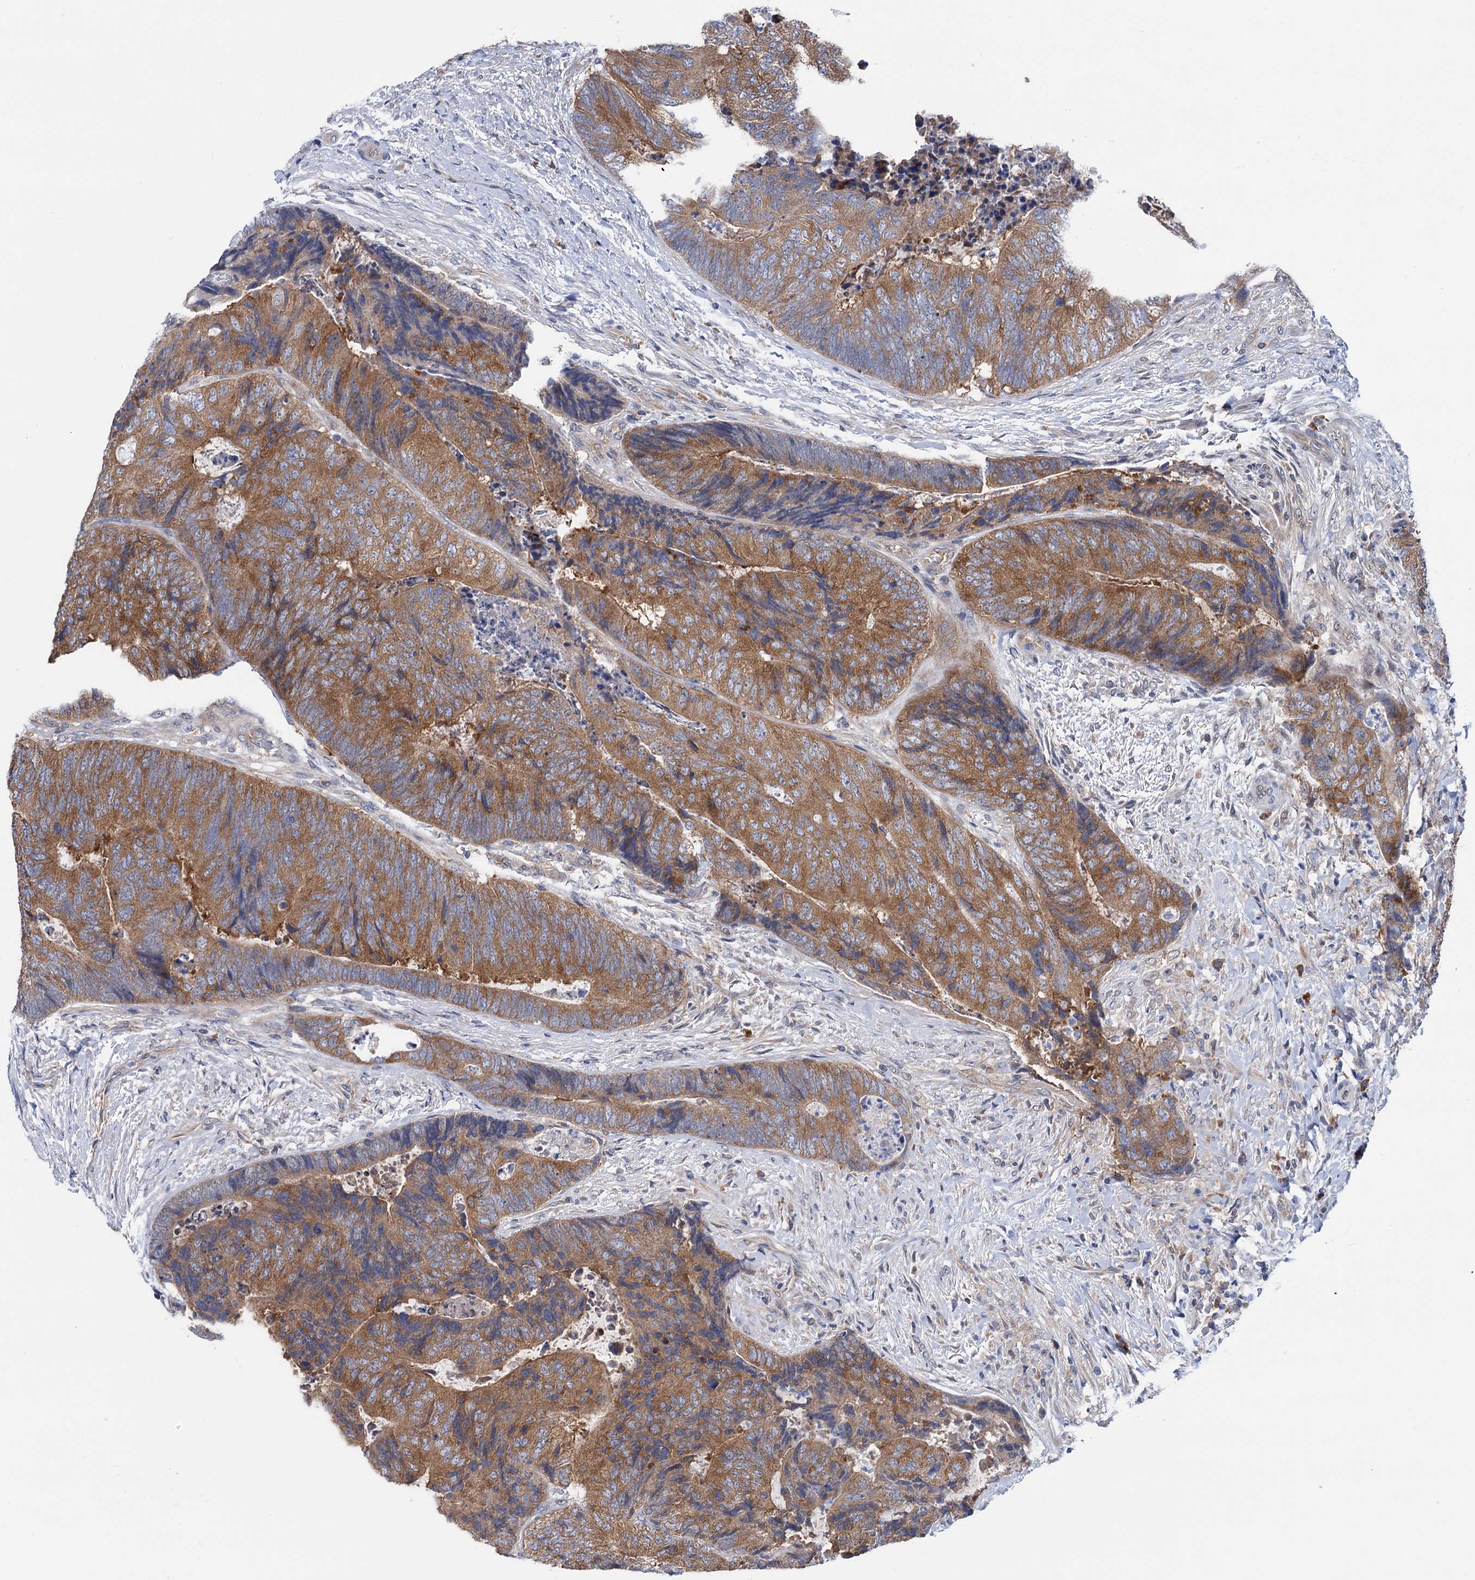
{"staining": {"intensity": "moderate", "quantity": ">75%", "location": "cytoplasmic/membranous"}, "tissue": "colorectal cancer", "cell_type": "Tumor cells", "image_type": "cancer", "snomed": [{"axis": "morphology", "description": "Adenocarcinoma, NOS"}, {"axis": "topography", "description": "Colon"}], "caption": "A micrograph of adenocarcinoma (colorectal) stained for a protein shows moderate cytoplasmic/membranous brown staining in tumor cells.", "gene": "ZNRD2", "patient": {"sex": "female", "age": 67}}